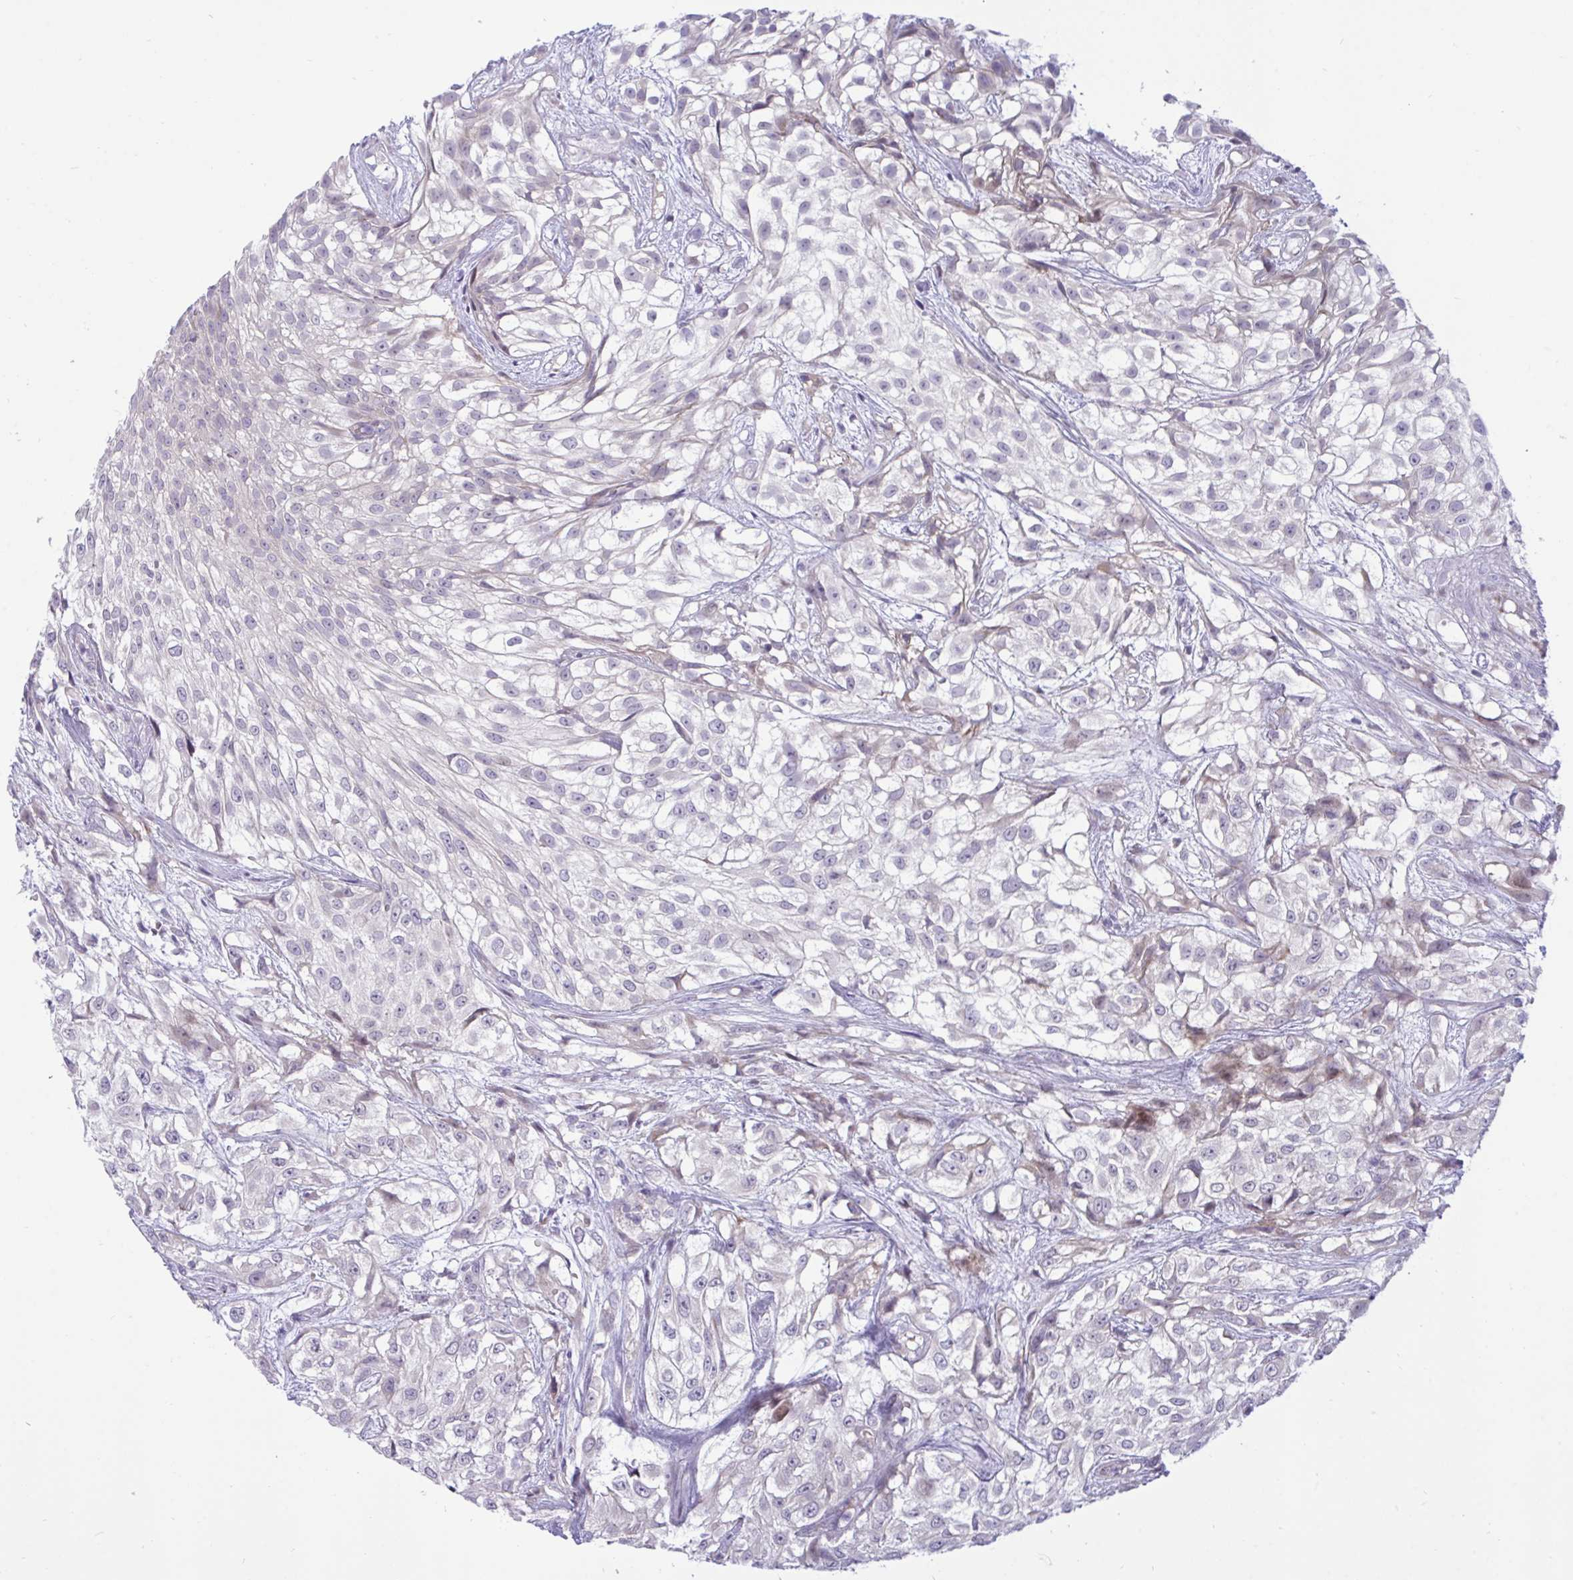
{"staining": {"intensity": "negative", "quantity": "none", "location": "none"}, "tissue": "urothelial cancer", "cell_type": "Tumor cells", "image_type": "cancer", "snomed": [{"axis": "morphology", "description": "Urothelial carcinoma, High grade"}, {"axis": "topography", "description": "Urinary bladder"}], "caption": "DAB (3,3'-diaminobenzidine) immunohistochemical staining of urothelial cancer displays no significant positivity in tumor cells.", "gene": "EPOP", "patient": {"sex": "male", "age": 56}}